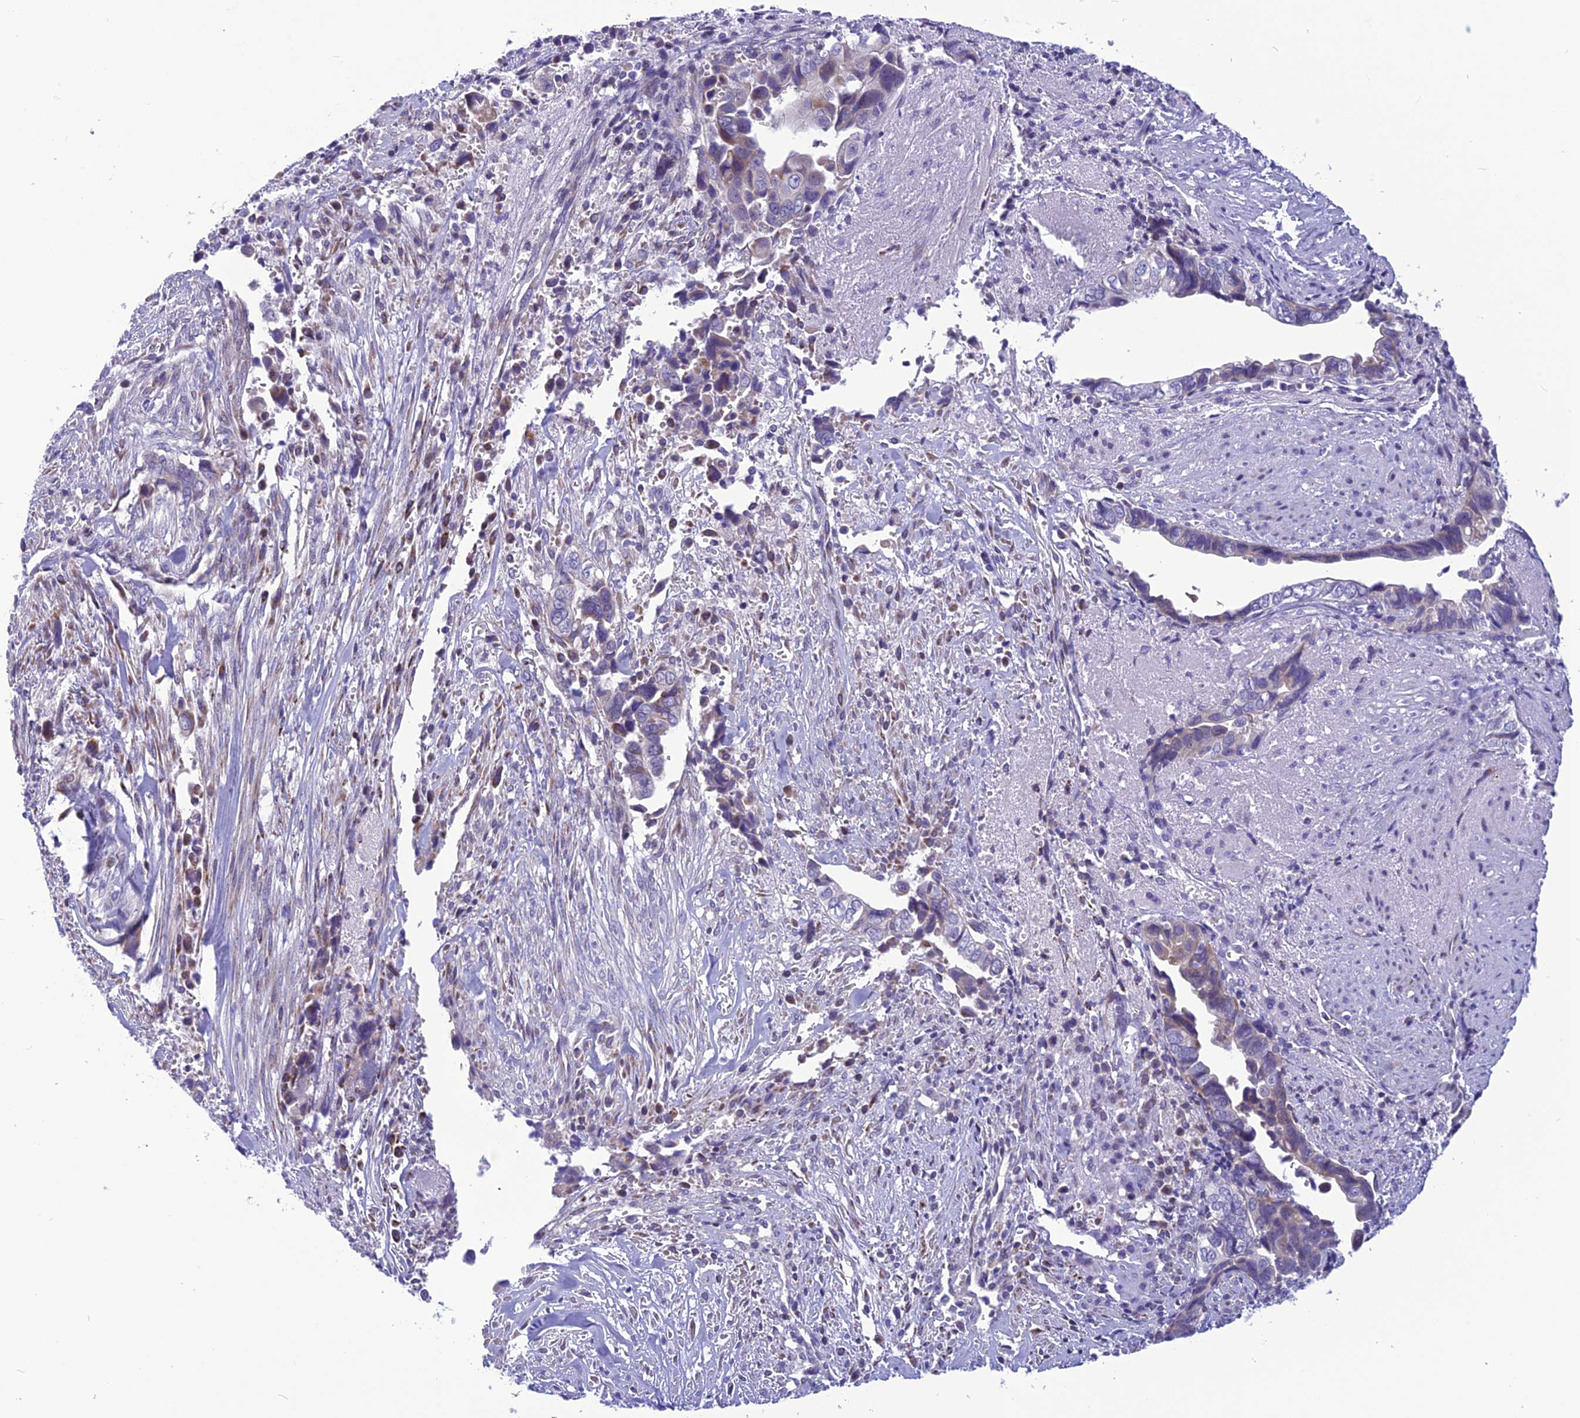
{"staining": {"intensity": "negative", "quantity": "none", "location": "none"}, "tissue": "liver cancer", "cell_type": "Tumor cells", "image_type": "cancer", "snomed": [{"axis": "morphology", "description": "Cholangiocarcinoma"}, {"axis": "topography", "description": "Liver"}], "caption": "Tumor cells are negative for brown protein staining in liver cholangiocarcinoma.", "gene": "PSMF1", "patient": {"sex": "female", "age": 79}}